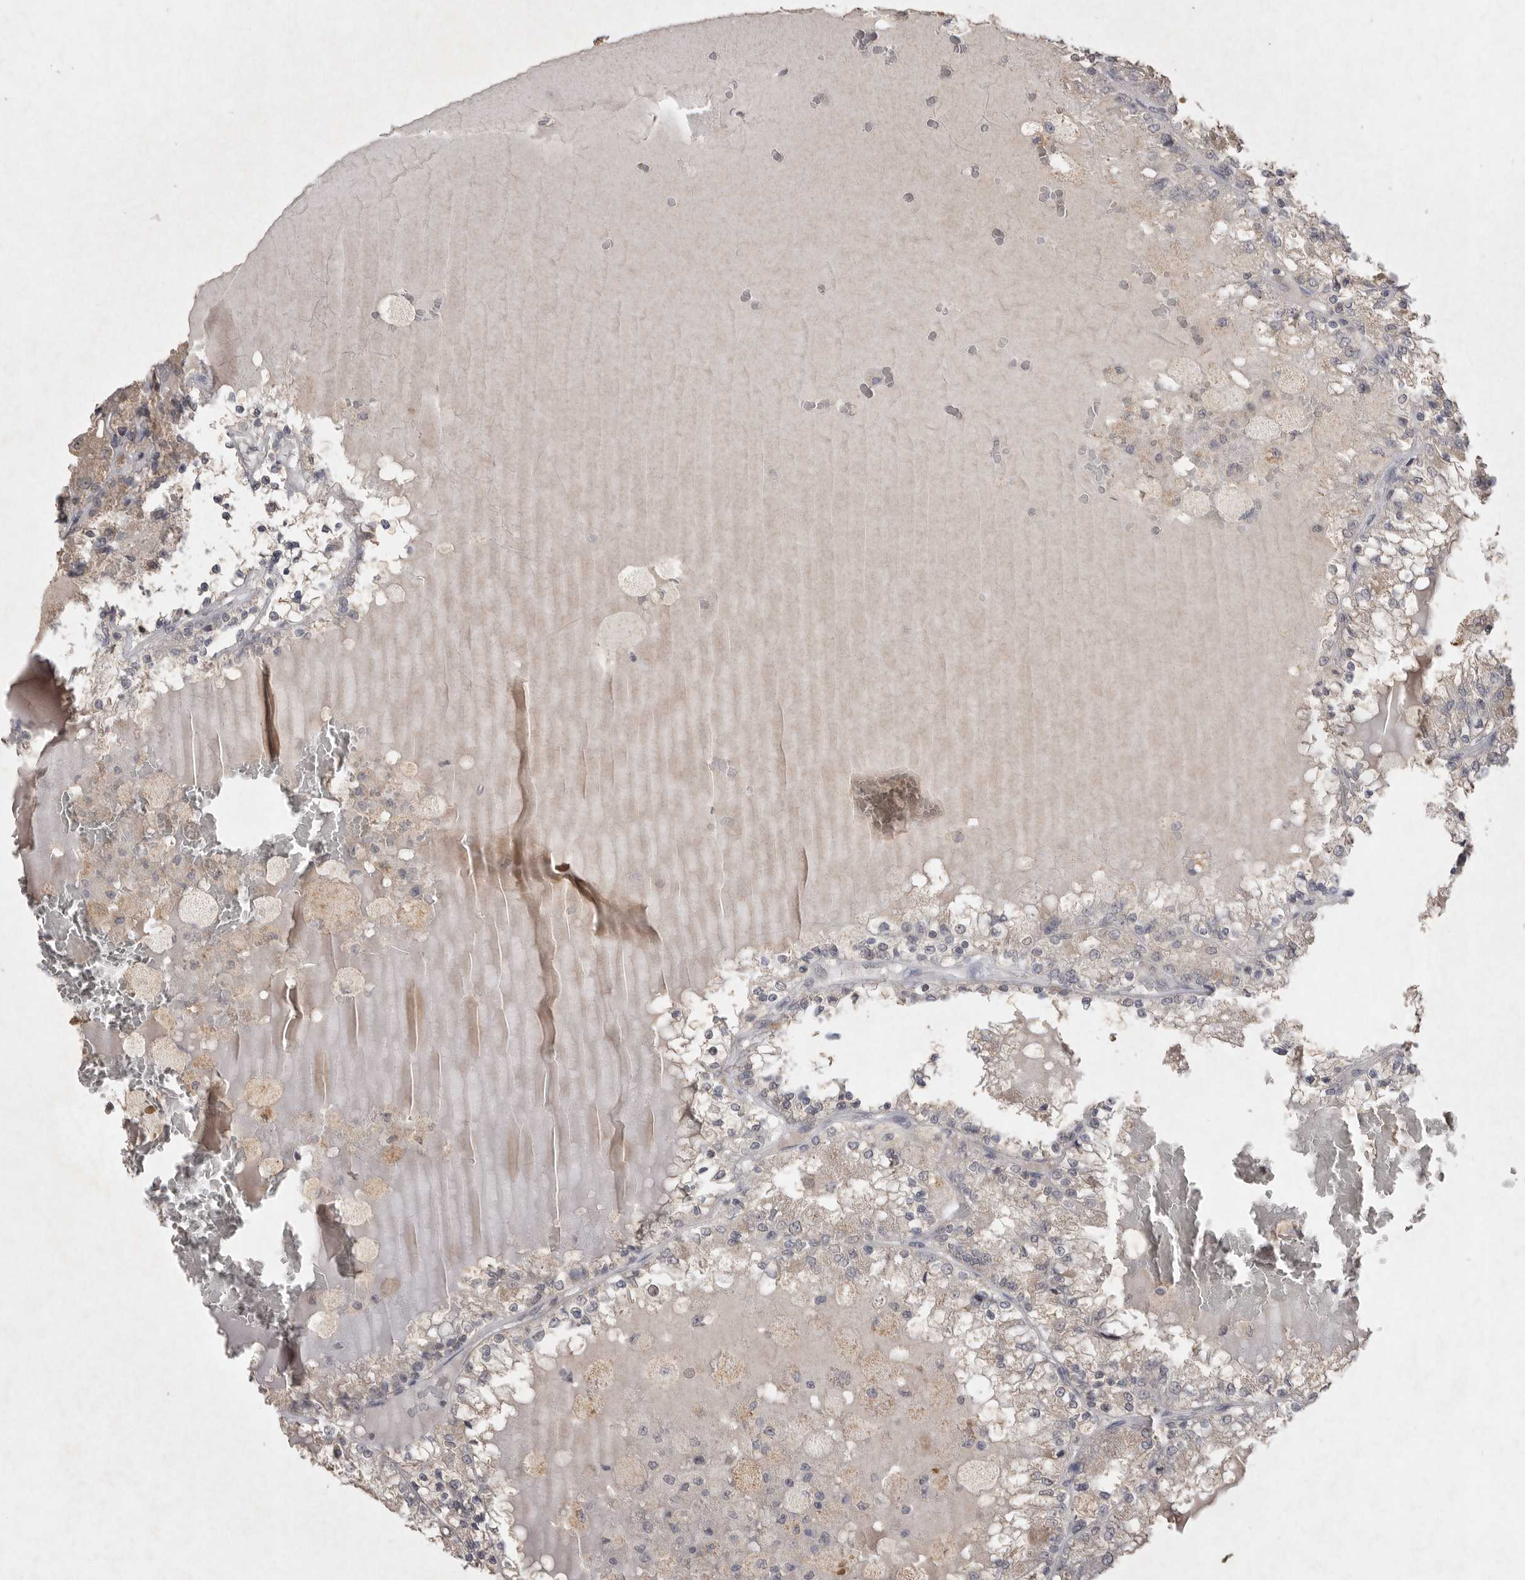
{"staining": {"intensity": "negative", "quantity": "none", "location": "none"}, "tissue": "renal cancer", "cell_type": "Tumor cells", "image_type": "cancer", "snomed": [{"axis": "morphology", "description": "Adenocarcinoma, NOS"}, {"axis": "topography", "description": "Kidney"}], "caption": "Immunohistochemistry image of neoplastic tissue: adenocarcinoma (renal) stained with DAB (3,3'-diaminobenzidine) reveals no significant protein positivity in tumor cells.", "gene": "APLNR", "patient": {"sex": "female", "age": 56}}